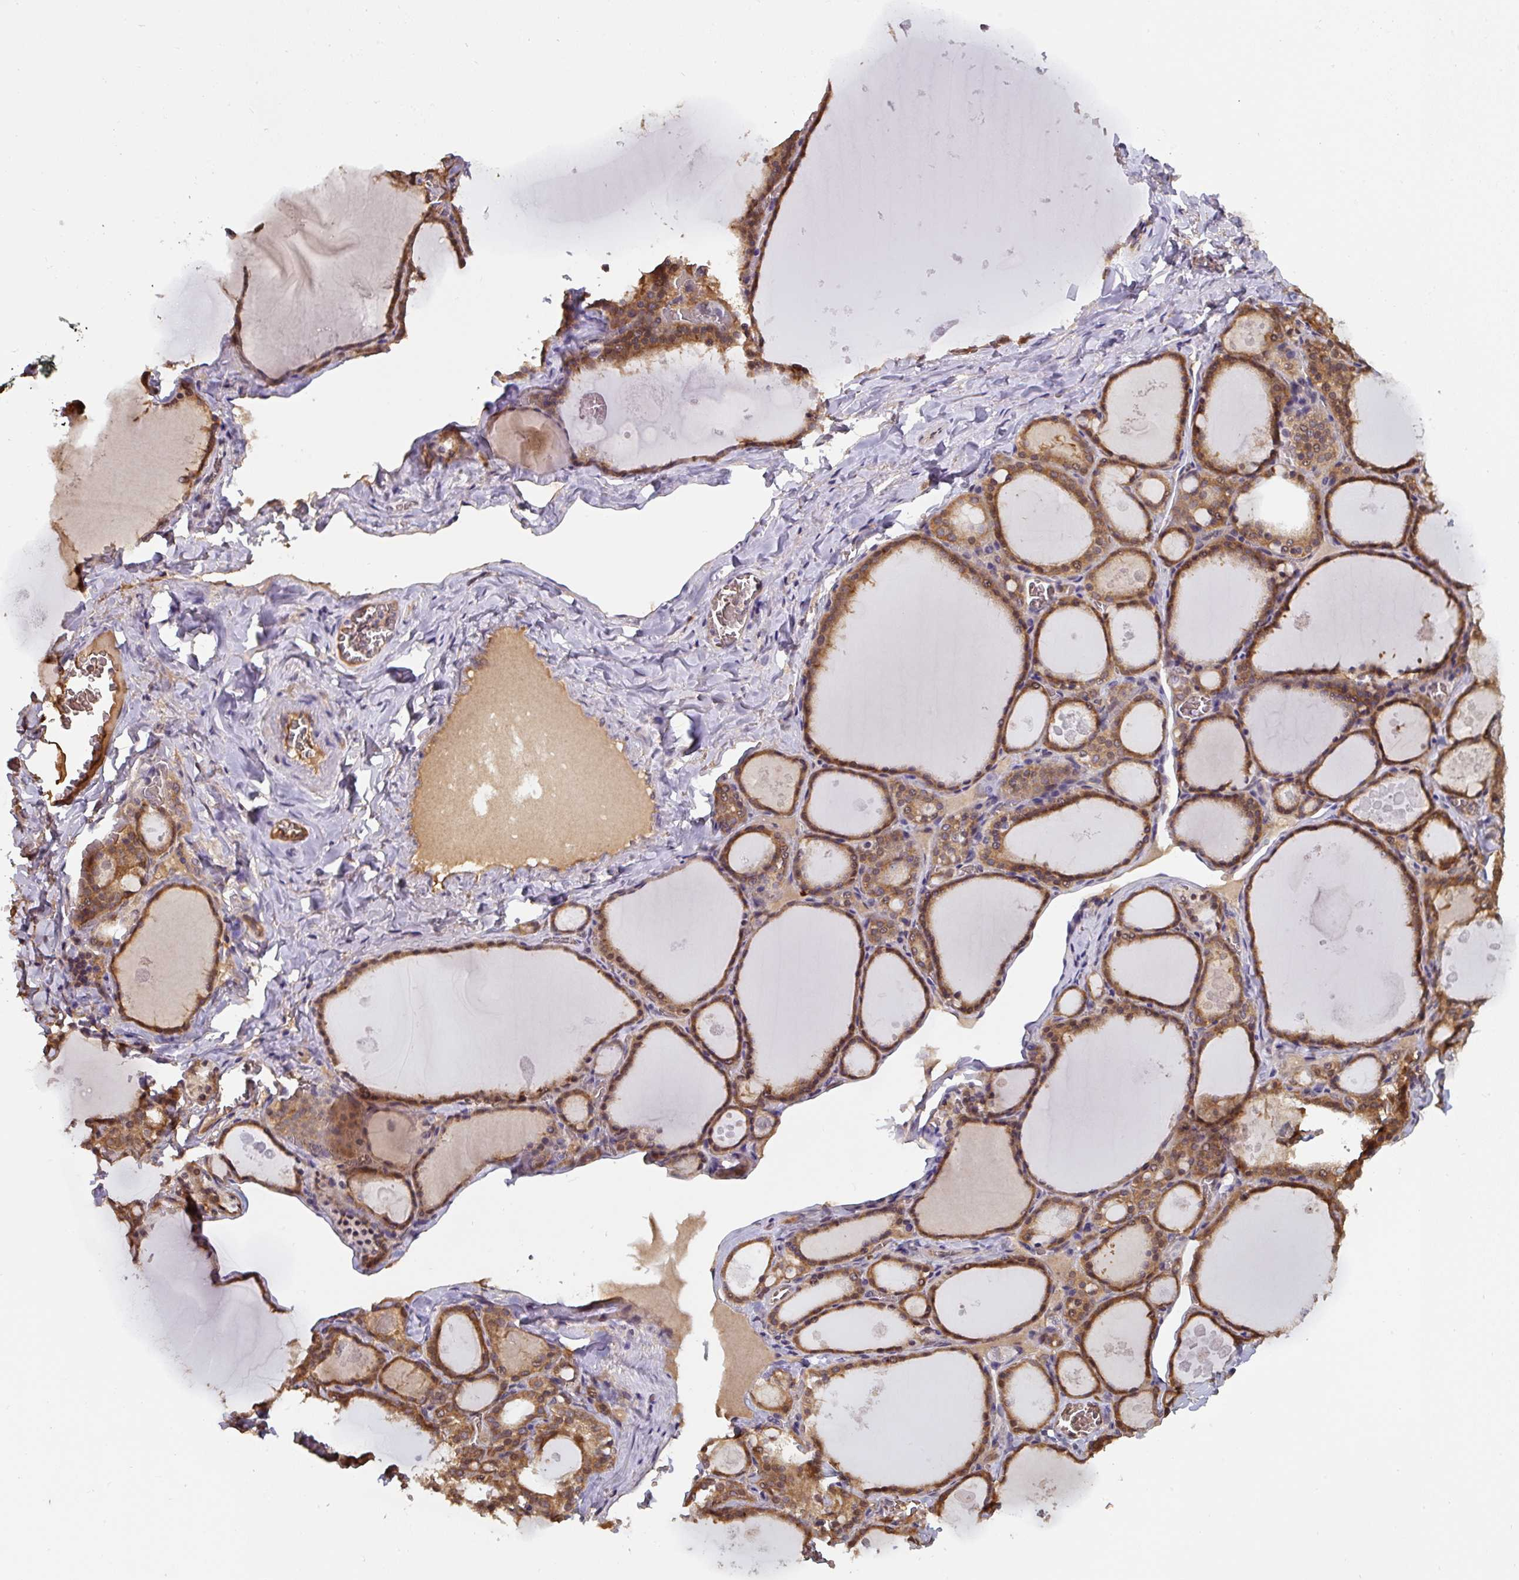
{"staining": {"intensity": "strong", "quantity": ">75%", "location": "cytoplasmic/membranous"}, "tissue": "thyroid gland", "cell_type": "Glandular cells", "image_type": "normal", "snomed": [{"axis": "morphology", "description": "Normal tissue, NOS"}, {"axis": "topography", "description": "Thyroid gland"}], "caption": "Brown immunohistochemical staining in normal human thyroid gland reveals strong cytoplasmic/membranous staining in approximately >75% of glandular cells. The staining is performed using DAB brown chromogen to label protein expression. The nuclei are counter-stained blue using hematoxylin.", "gene": "ST13", "patient": {"sex": "male", "age": 56}}